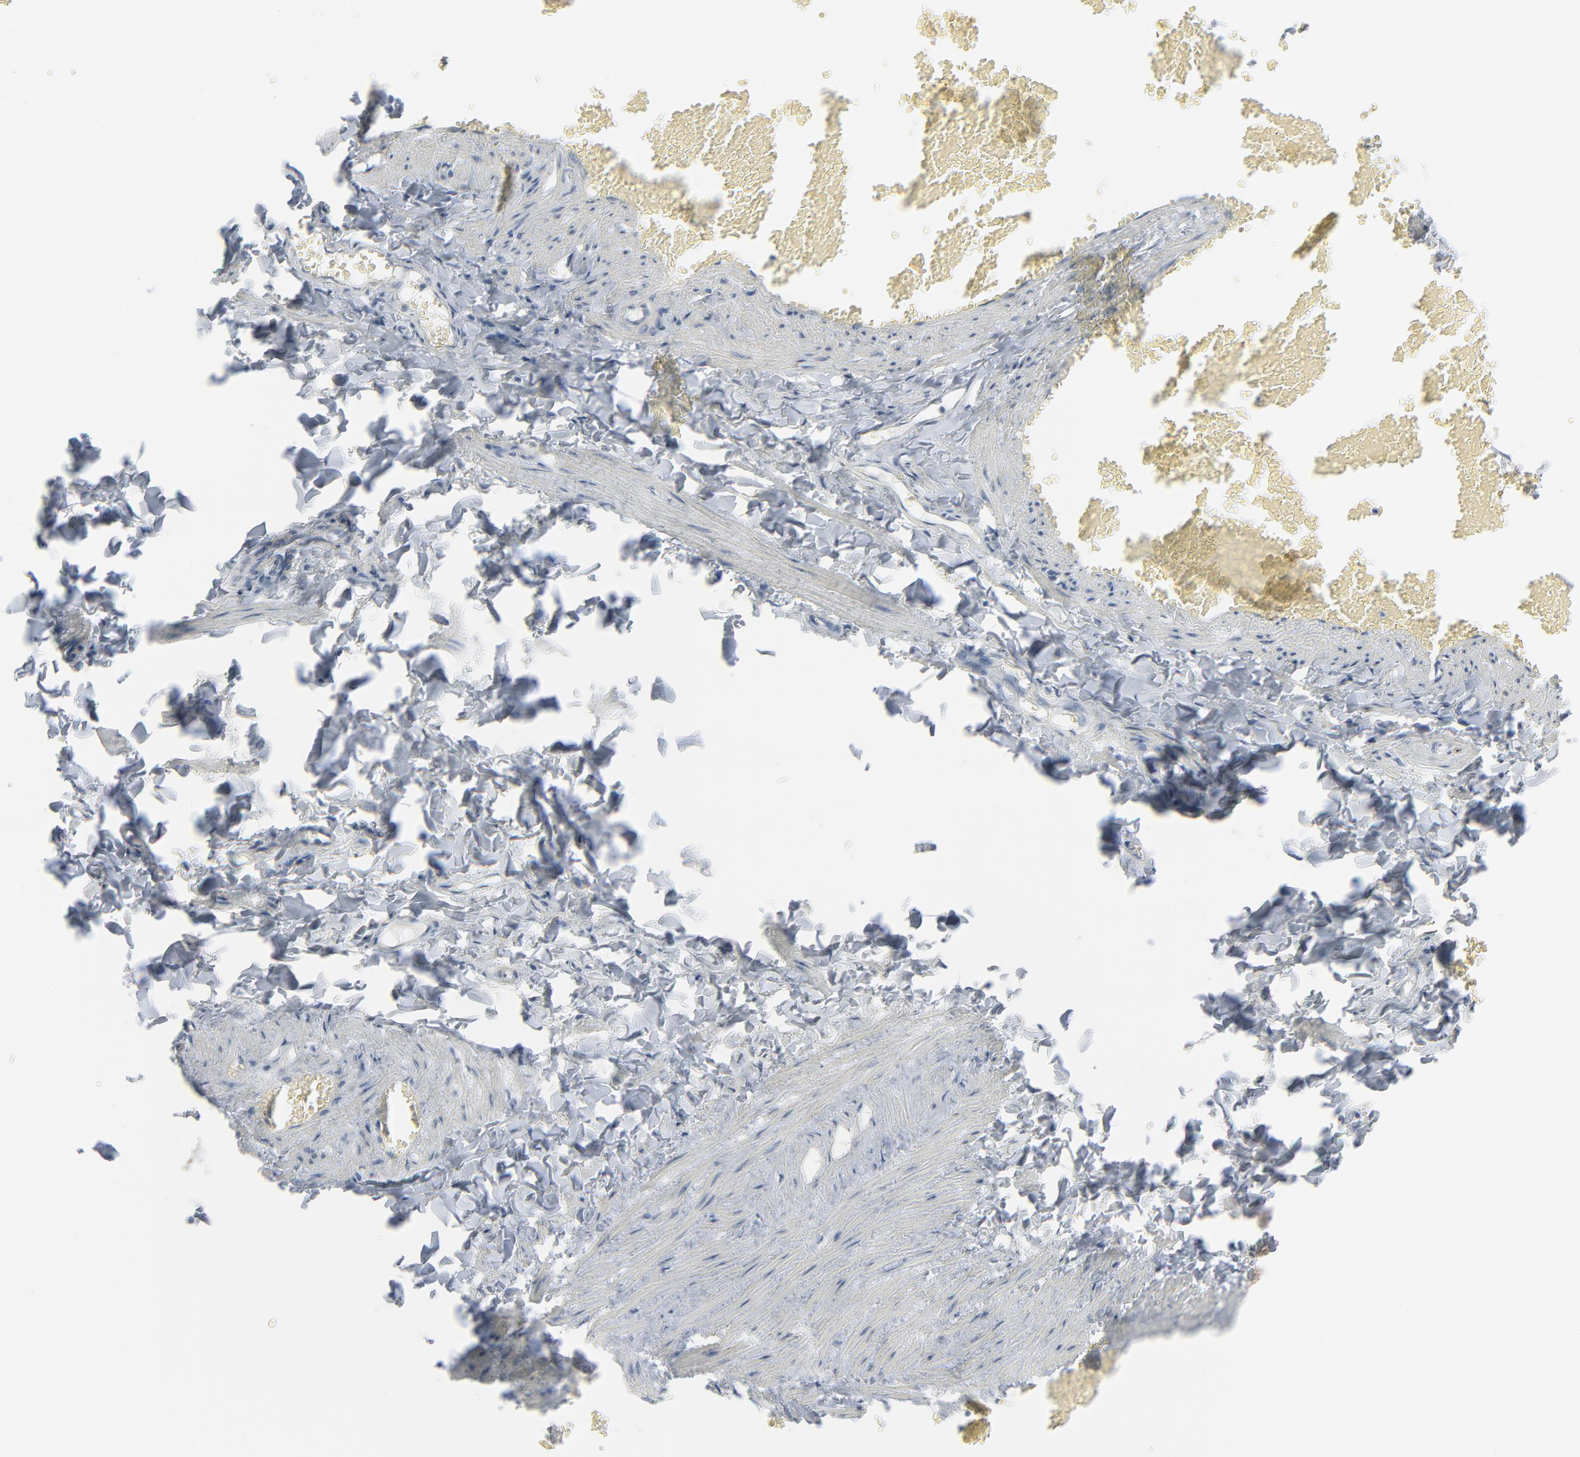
{"staining": {"intensity": "moderate", "quantity": "<25%", "location": "cytoplasmic/membranous"}, "tissue": "adipose tissue", "cell_type": "Adipocytes", "image_type": "normal", "snomed": [{"axis": "morphology", "description": "Normal tissue, NOS"}, {"axis": "topography", "description": "Vascular tissue"}], "caption": "A brown stain labels moderate cytoplasmic/membranous expression of a protein in adipocytes of unremarkable adipose tissue.", "gene": "OPTN", "patient": {"sex": "male", "age": 41}}